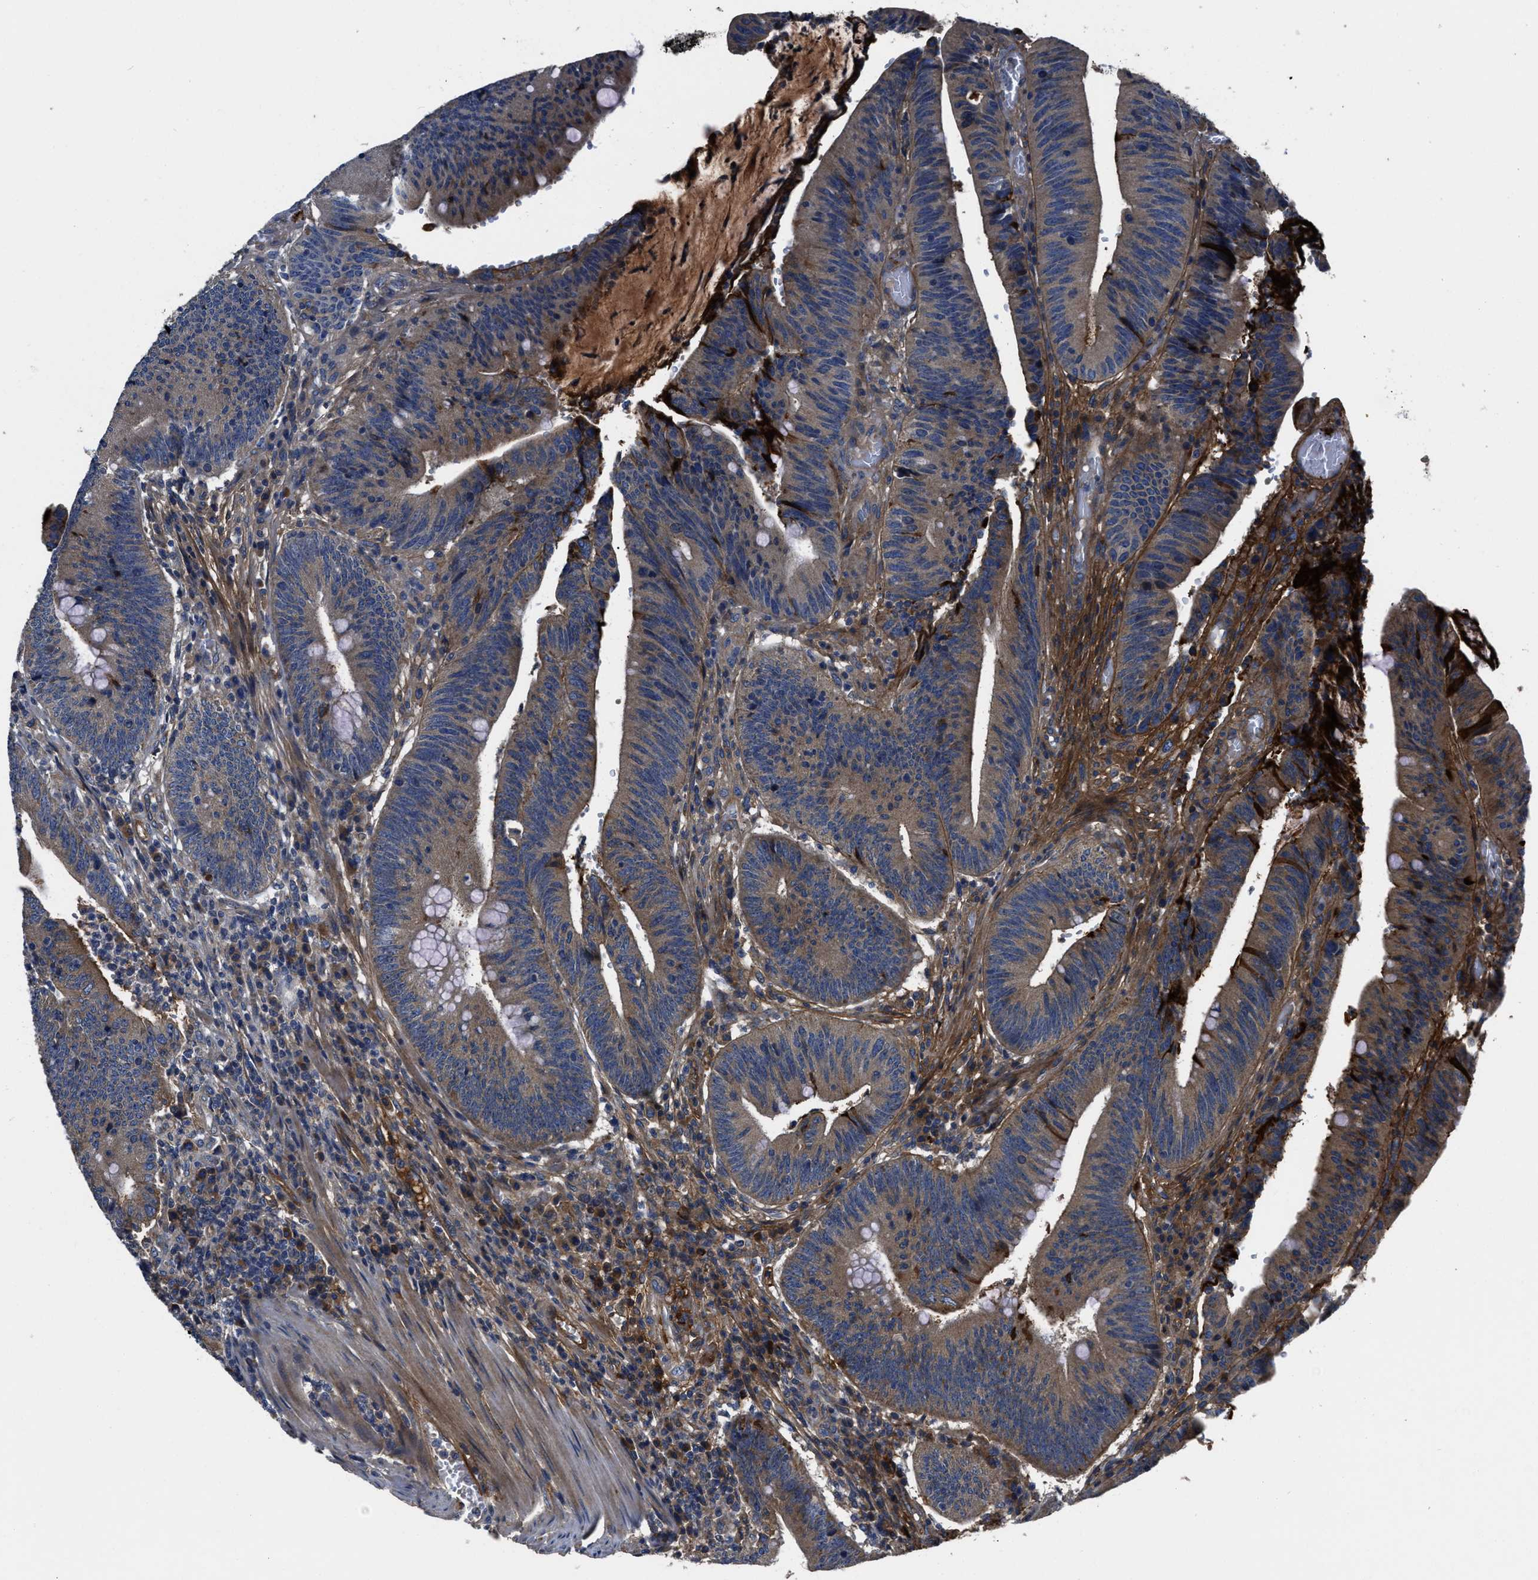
{"staining": {"intensity": "moderate", "quantity": "25%-75%", "location": "cytoplasmic/membranous"}, "tissue": "colorectal cancer", "cell_type": "Tumor cells", "image_type": "cancer", "snomed": [{"axis": "morphology", "description": "Normal tissue, NOS"}, {"axis": "morphology", "description": "Adenocarcinoma, NOS"}, {"axis": "topography", "description": "Rectum"}], "caption": "Moderate cytoplasmic/membranous expression is seen in approximately 25%-75% of tumor cells in colorectal adenocarcinoma. (DAB (3,3'-diaminobenzidine) = brown stain, brightfield microscopy at high magnification).", "gene": "ERC1", "patient": {"sex": "female", "age": 66}}